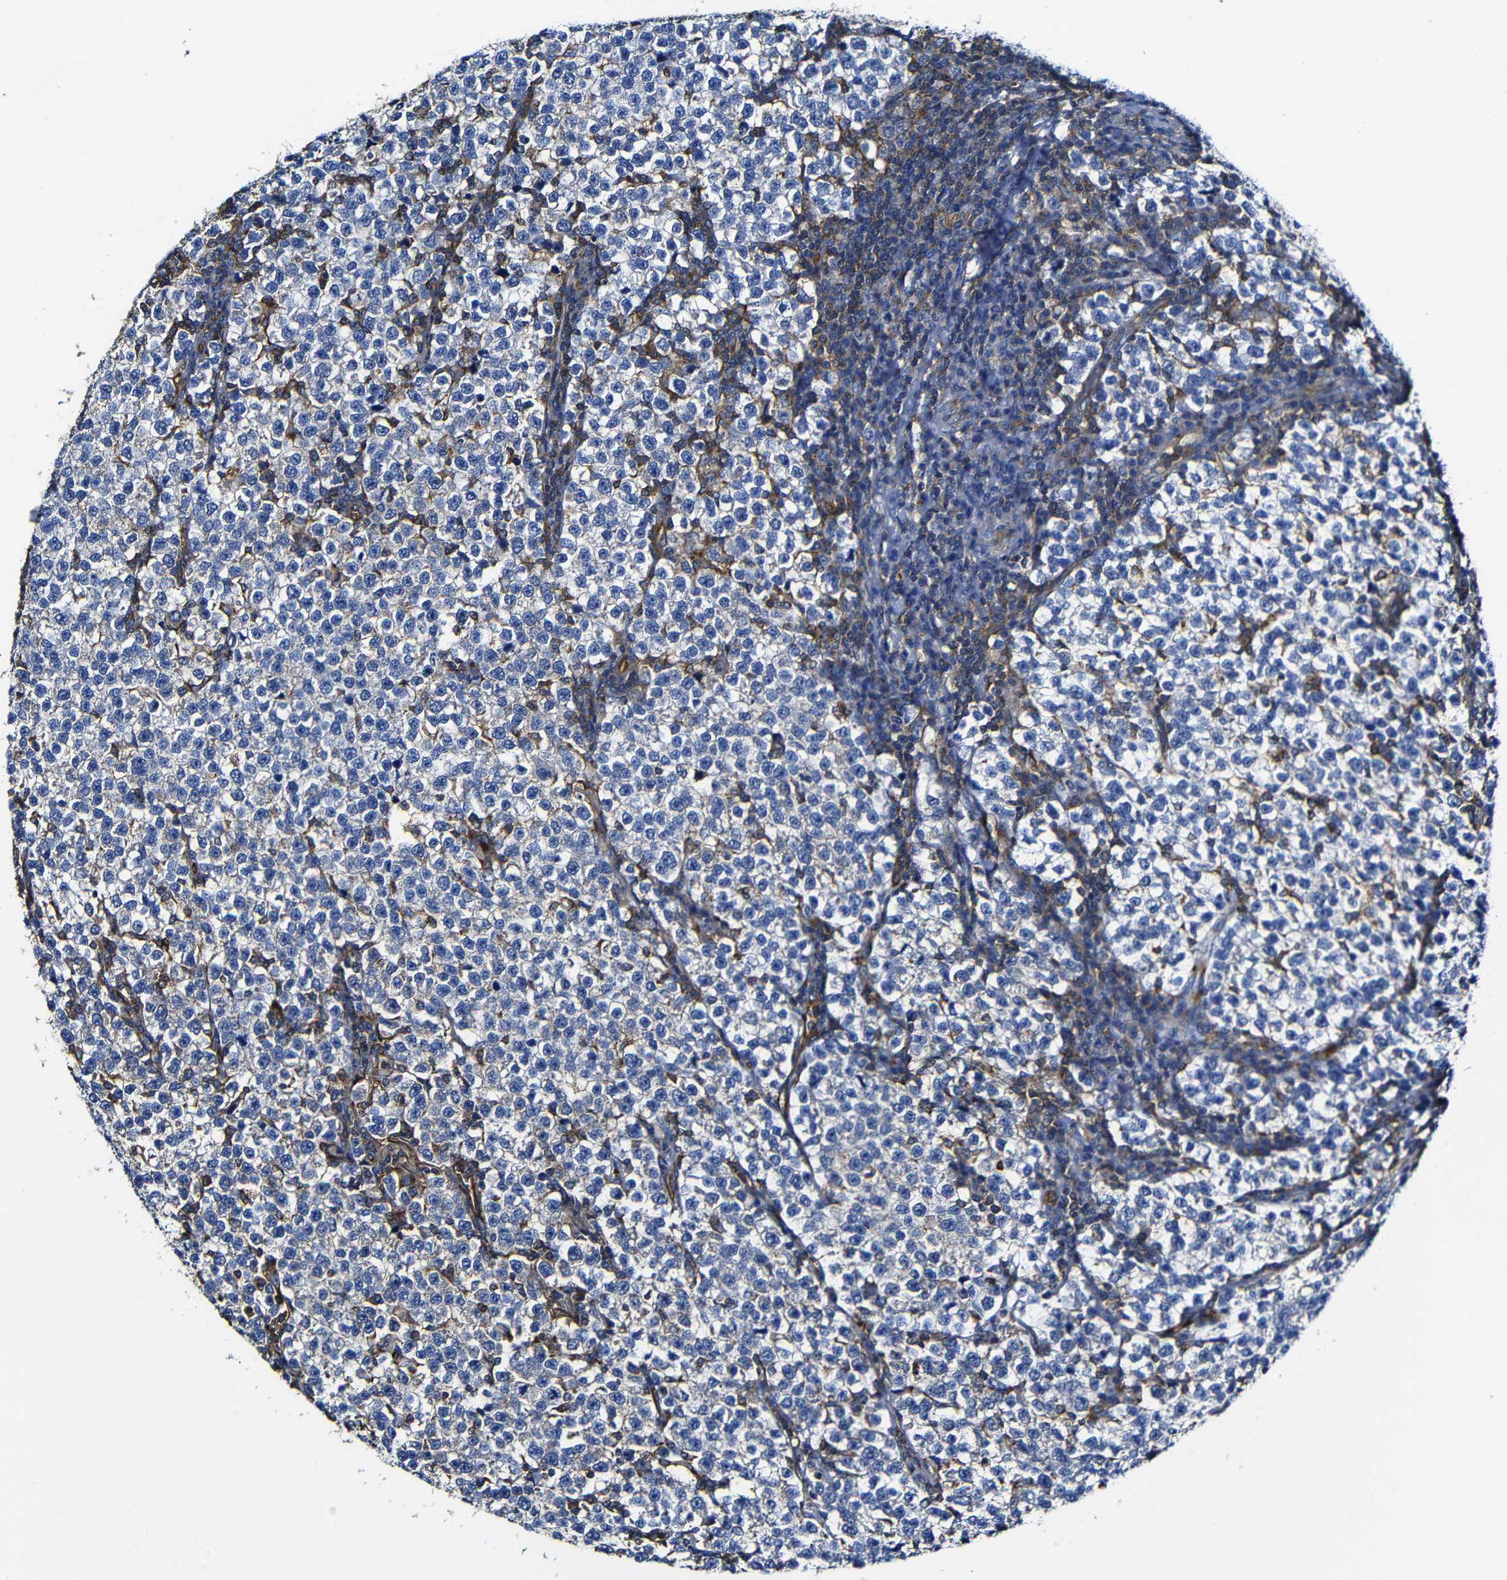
{"staining": {"intensity": "negative", "quantity": "none", "location": "none"}, "tissue": "testis cancer", "cell_type": "Tumor cells", "image_type": "cancer", "snomed": [{"axis": "morphology", "description": "Normal tissue, NOS"}, {"axis": "morphology", "description": "Seminoma, NOS"}, {"axis": "topography", "description": "Testis"}], "caption": "DAB immunohistochemical staining of testis cancer demonstrates no significant expression in tumor cells.", "gene": "MSN", "patient": {"sex": "male", "age": 43}}